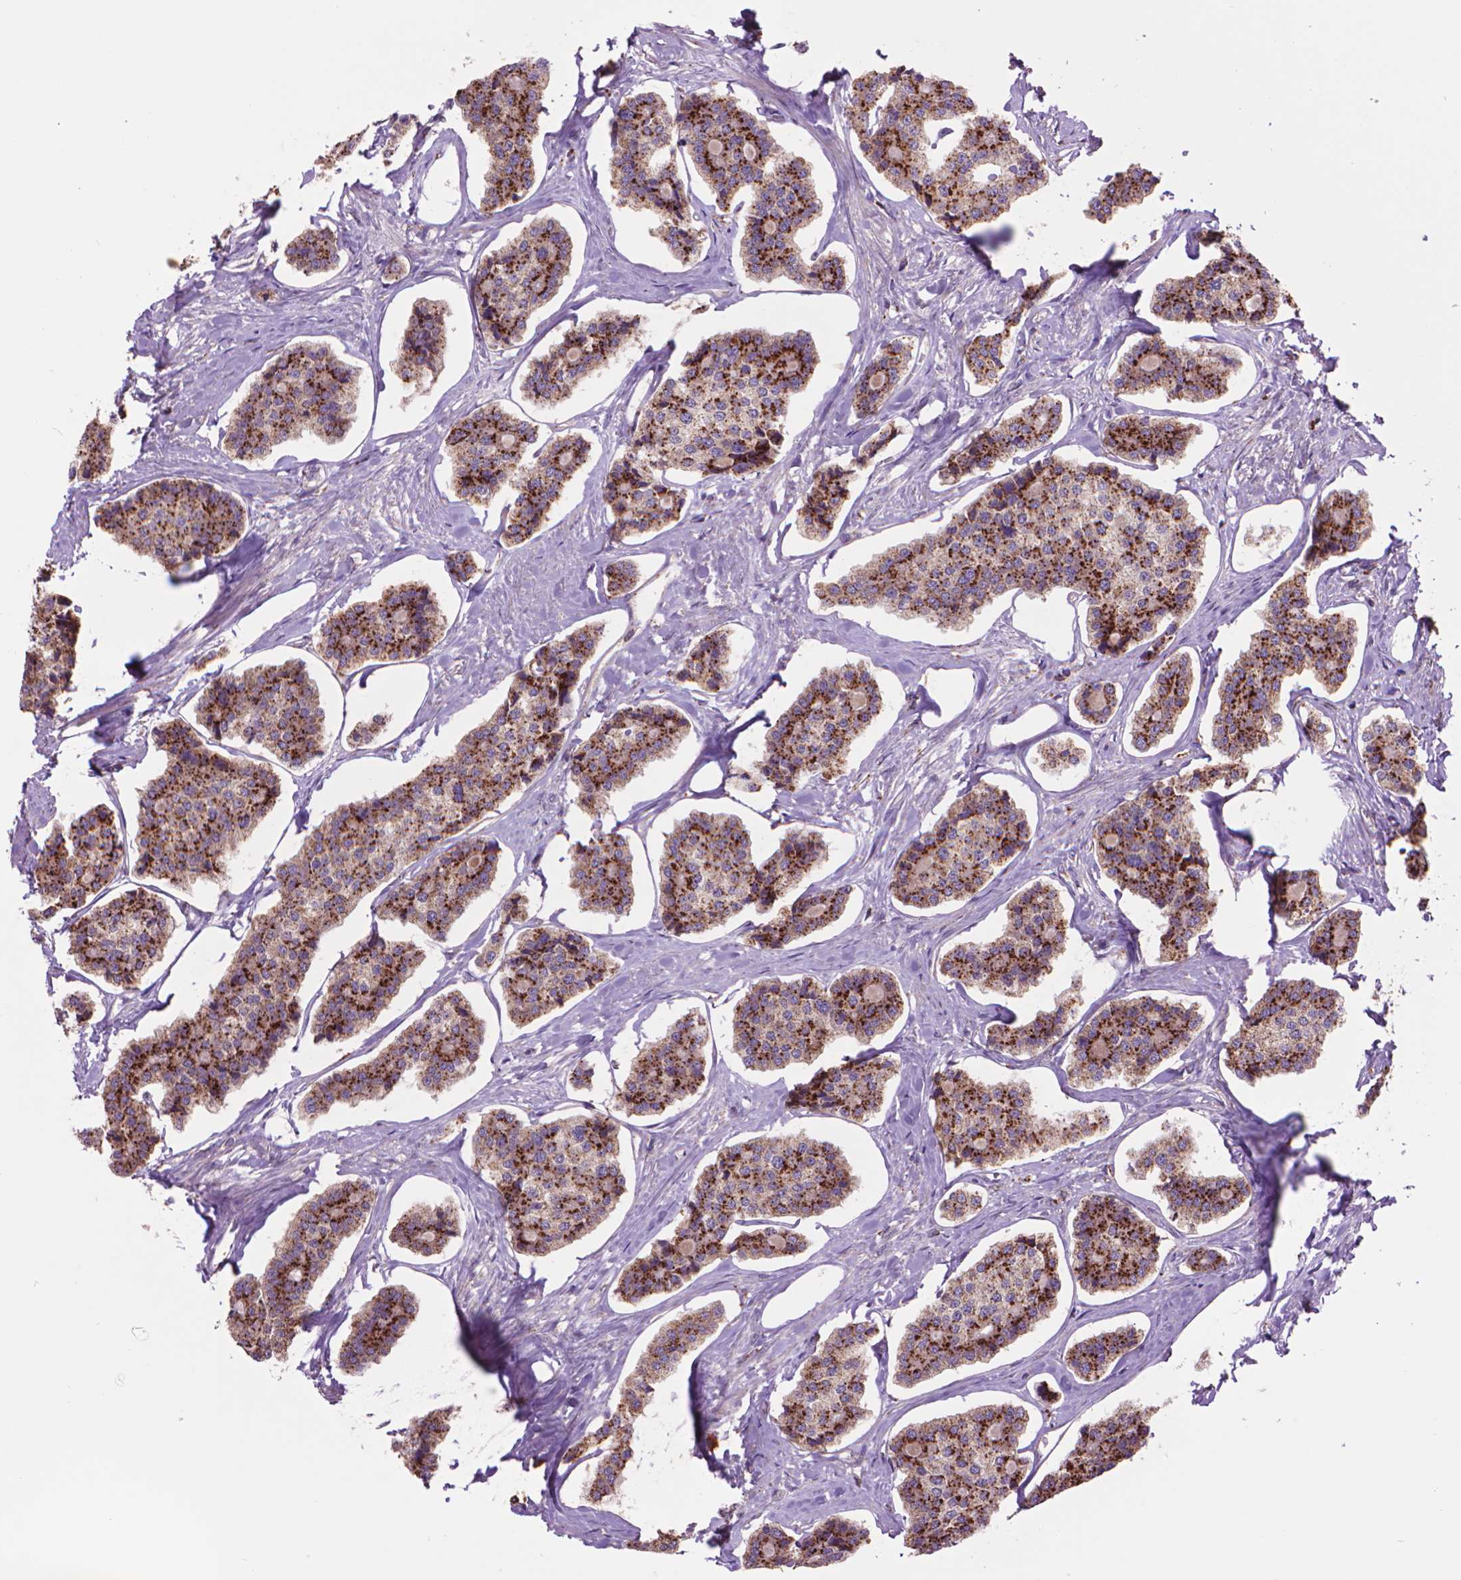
{"staining": {"intensity": "strong", "quantity": ">75%", "location": "cytoplasmic/membranous"}, "tissue": "carcinoid", "cell_type": "Tumor cells", "image_type": "cancer", "snomed": [{"axis": "morphology", "description": "Carcinoid, malignant, NOS"}, {"axis": "topography", "description": "Small intestine"}], "caption": "About >75% of tumor cells in human carcinoid reveal strong cytoplasmic/membranous protein positivity as visualized by brown immunohistochemical staining.", "gene": "GLB1", "patient": {"sex": "female", "age": 65}}